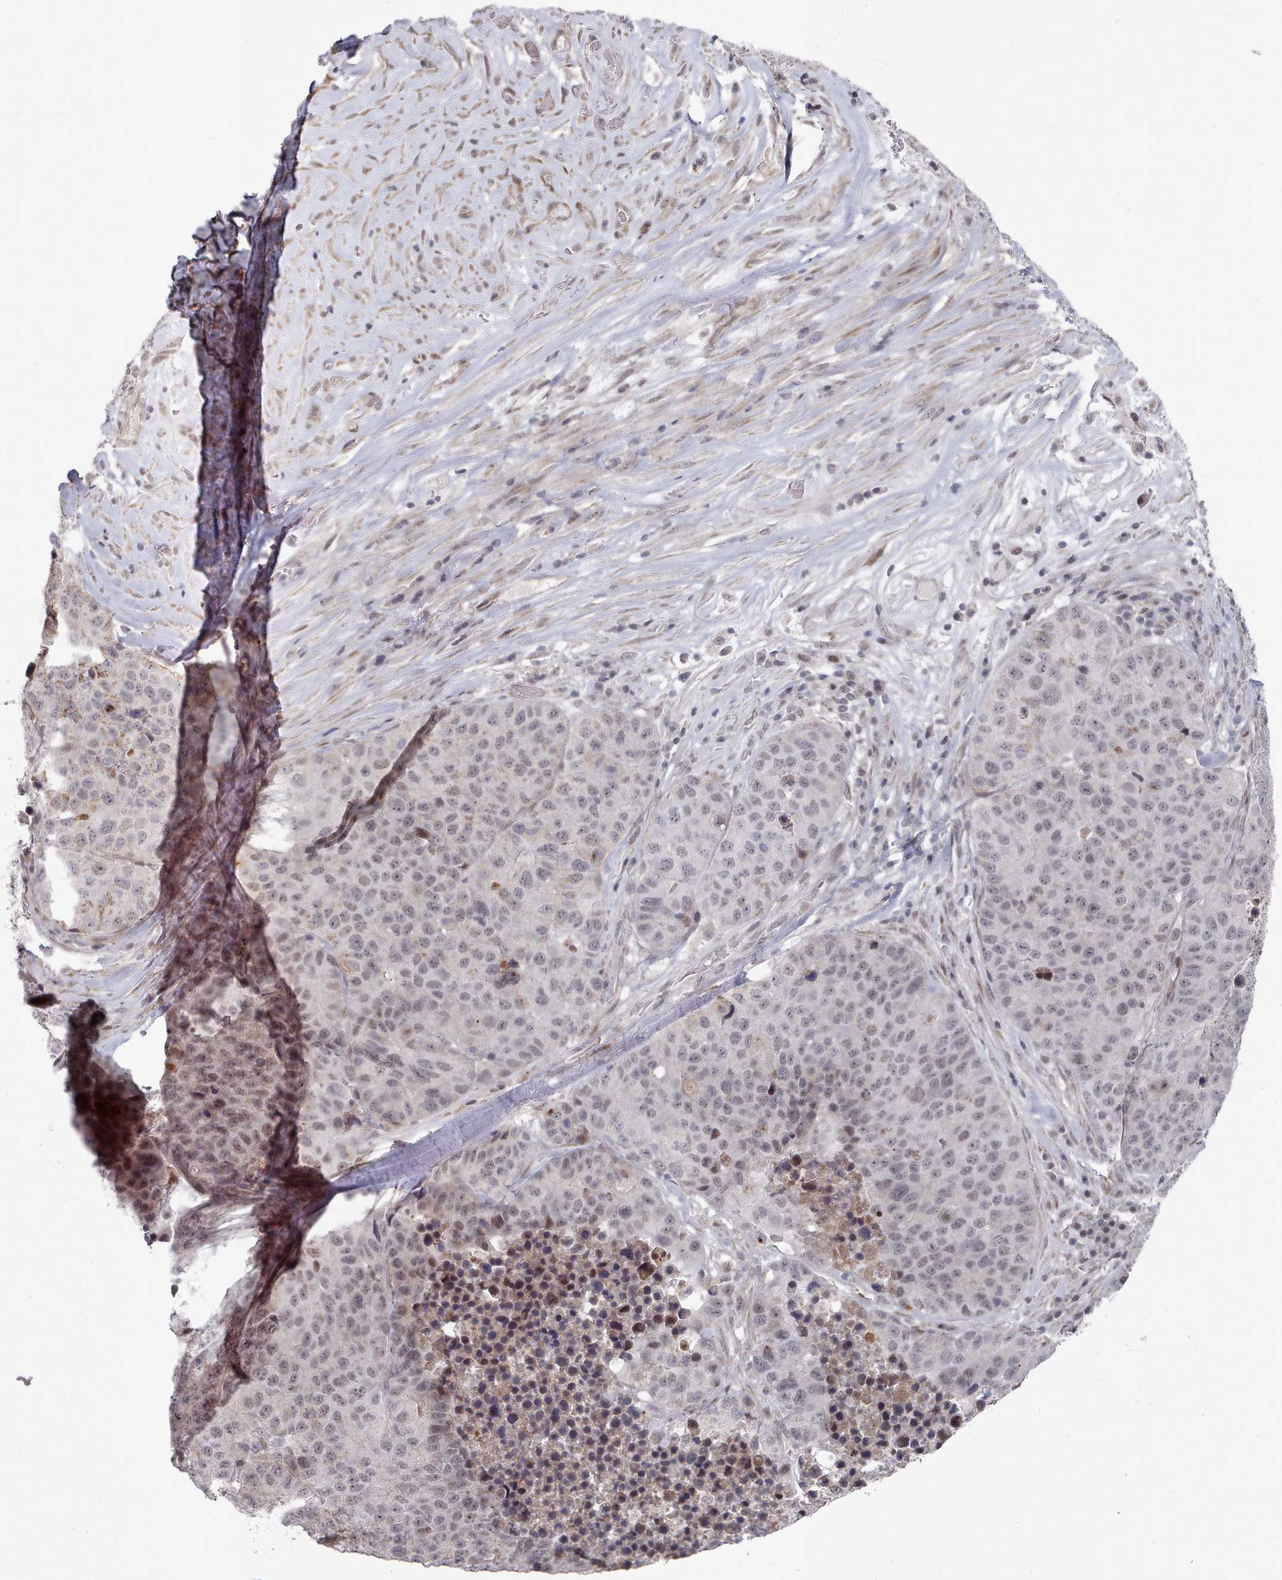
{"staining": {"intensity": "negative", "quantity": "none", "location": "none"}, "tissue": "stomach cancer", "cell_type": "Tumor cells", "image_type": "cancer", "snomed": [{"axis": "morphology", "description": "Adenocarcinoma, NOS"}, {"axis": "topography", "description": "Stomach"}], "caption": "Tumor cells show no significant protein positivity in stomach cancer (adenocarcinoma).", "gene": "CPSF4", "patient": {"sex": "male", "age": 71}}